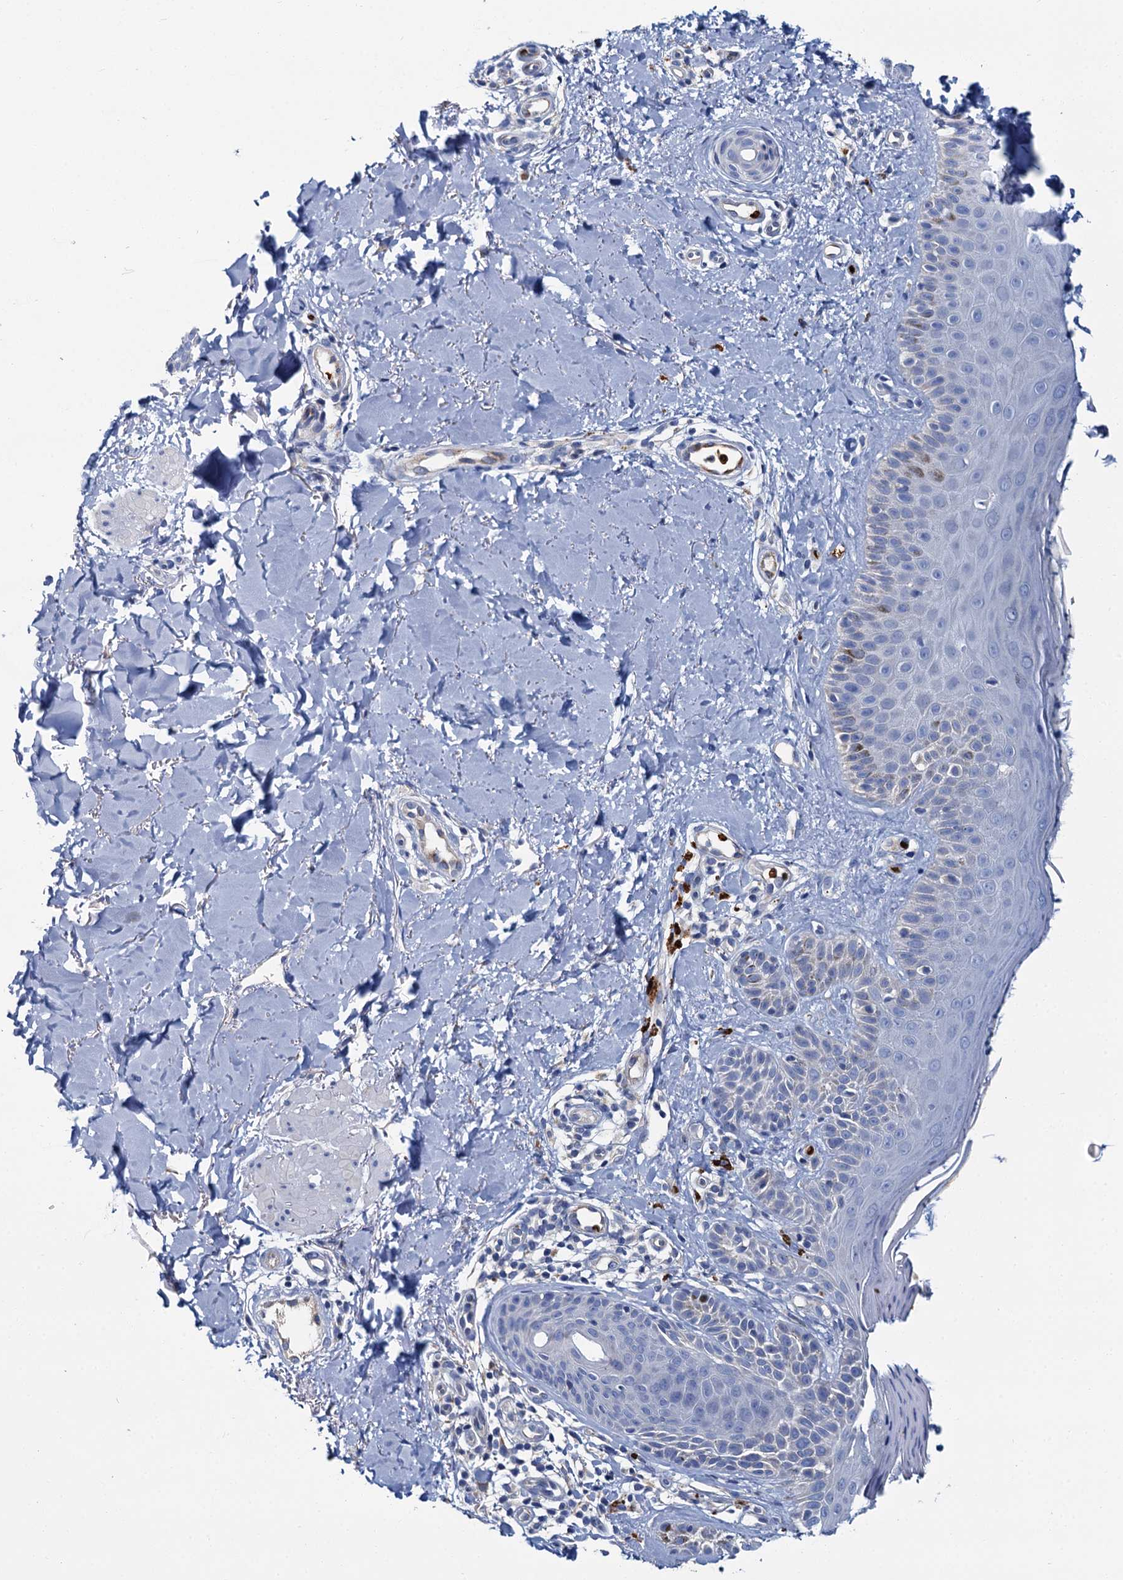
{"staining": {"intensity": "negative", "quantity": "none", "location": "none"}, "tissue": "skin", "cell_type": "Fibroblasts", "image_type": "normal", "snomed": [{"axis": "morphology", "description": "Normal tissue, NOS"}, {"axis": "topography", "description": "Skin"}], "caption": "Protein analysis of unremarkable skin displays no significant positivity in fibroblasts. (Stains: DAB (3,3'-diaminobenzidine) immunohistochemistry with hematoxylin counter stain, Microscopy: brightfield microscopy at high magnification).", "gene": "ATG2A", "patient": {"sex": "male", "age": 52}}